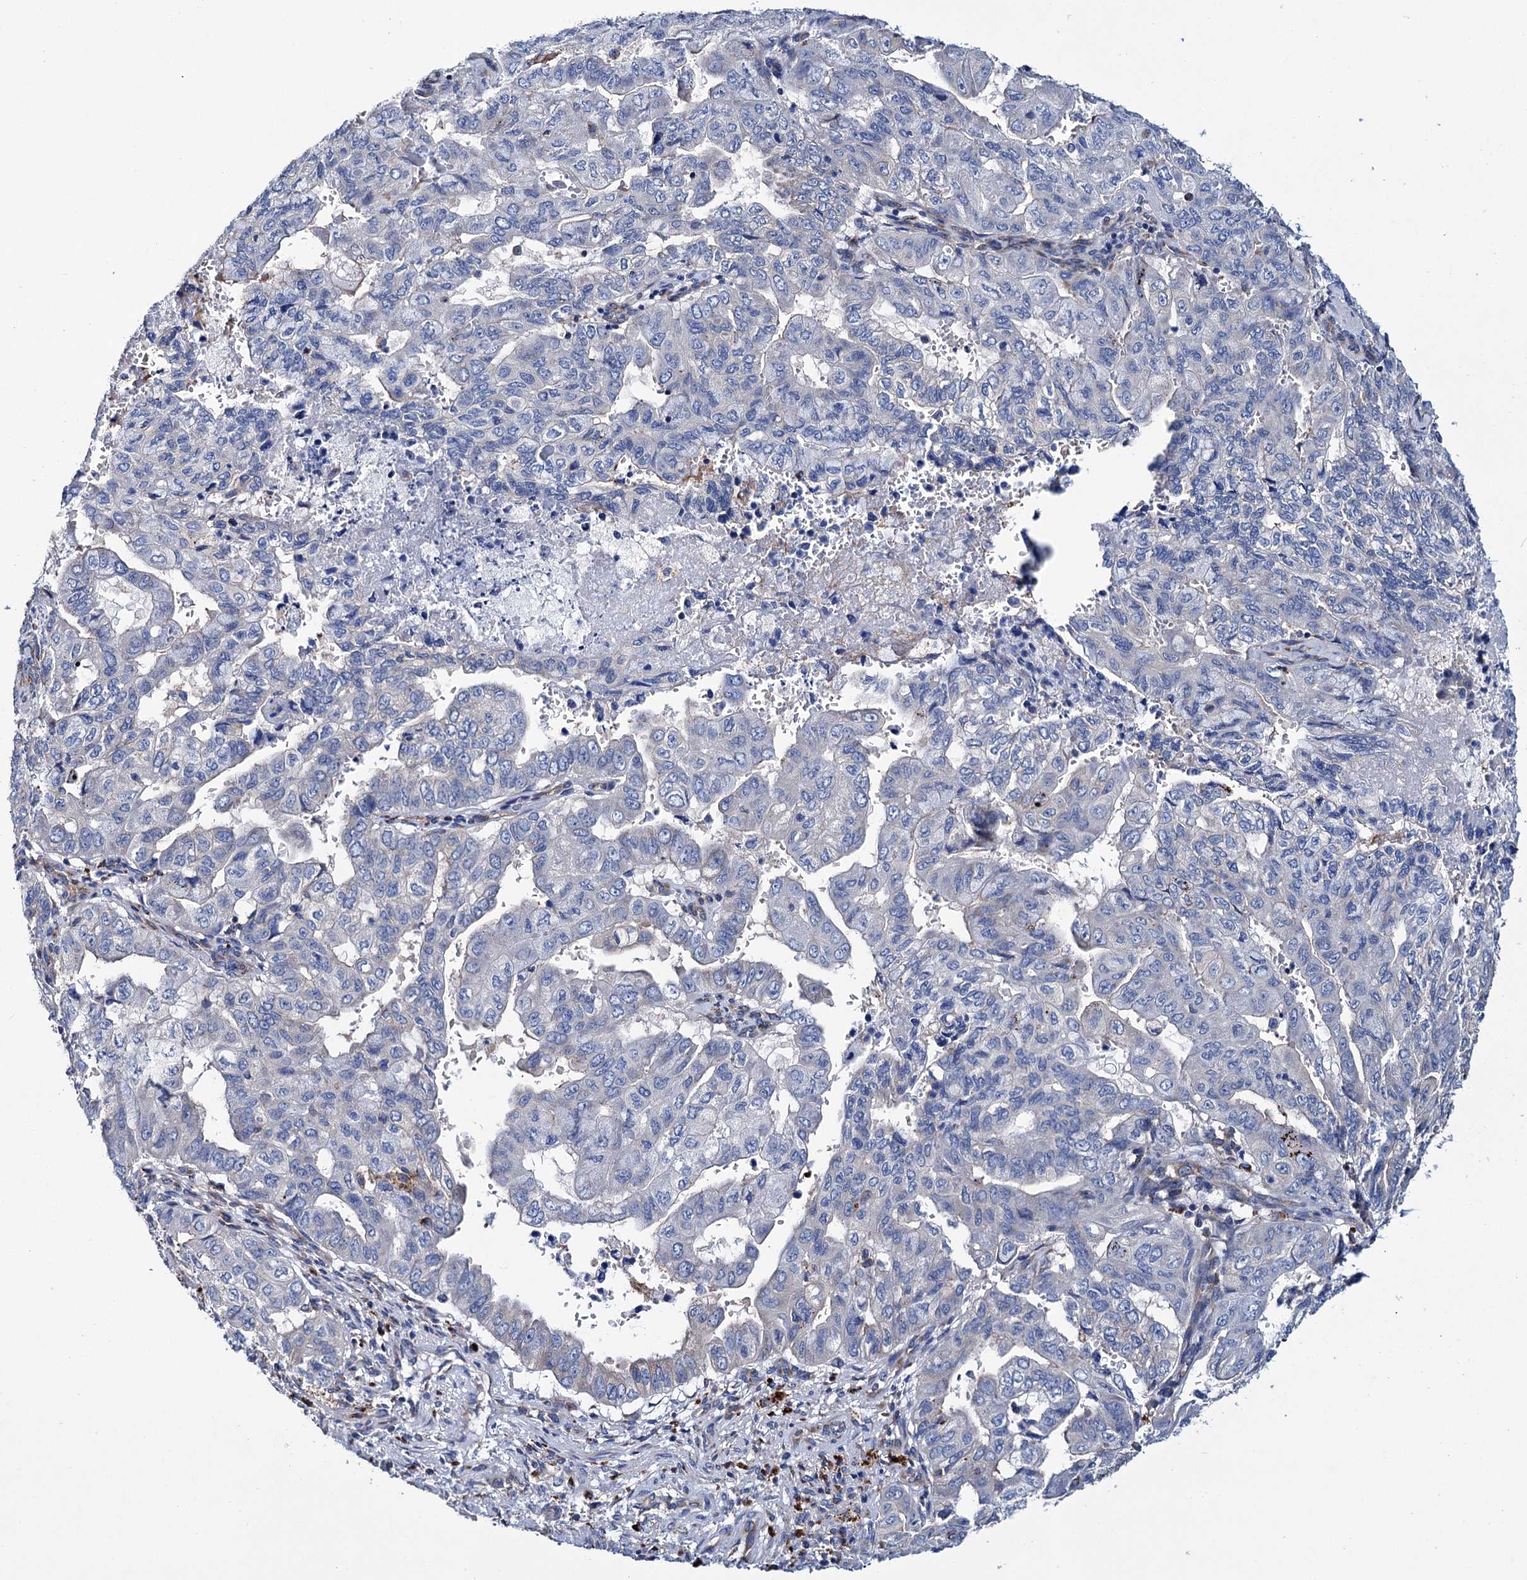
{"staining": {"intensity": "weak", "quantity": "<25%", "location": "cytoplasmic/membranous"}, "tissue": "pancreatic cancer", "cell_type": "Tumor cells", "image_type": "cancer", "snomed": [{"axis": "morphology", "description": "Adenocarcinoma, NOS"}, {"axis": "topography", "description": "Pancreas"}], "caption": "A photomicrograph of human pancreatic cancer (adenocarcinoma) is negative for staining in tumor cells.", "gene": "SCPEP1", "patient": {"sex": "male", "age": 51}}